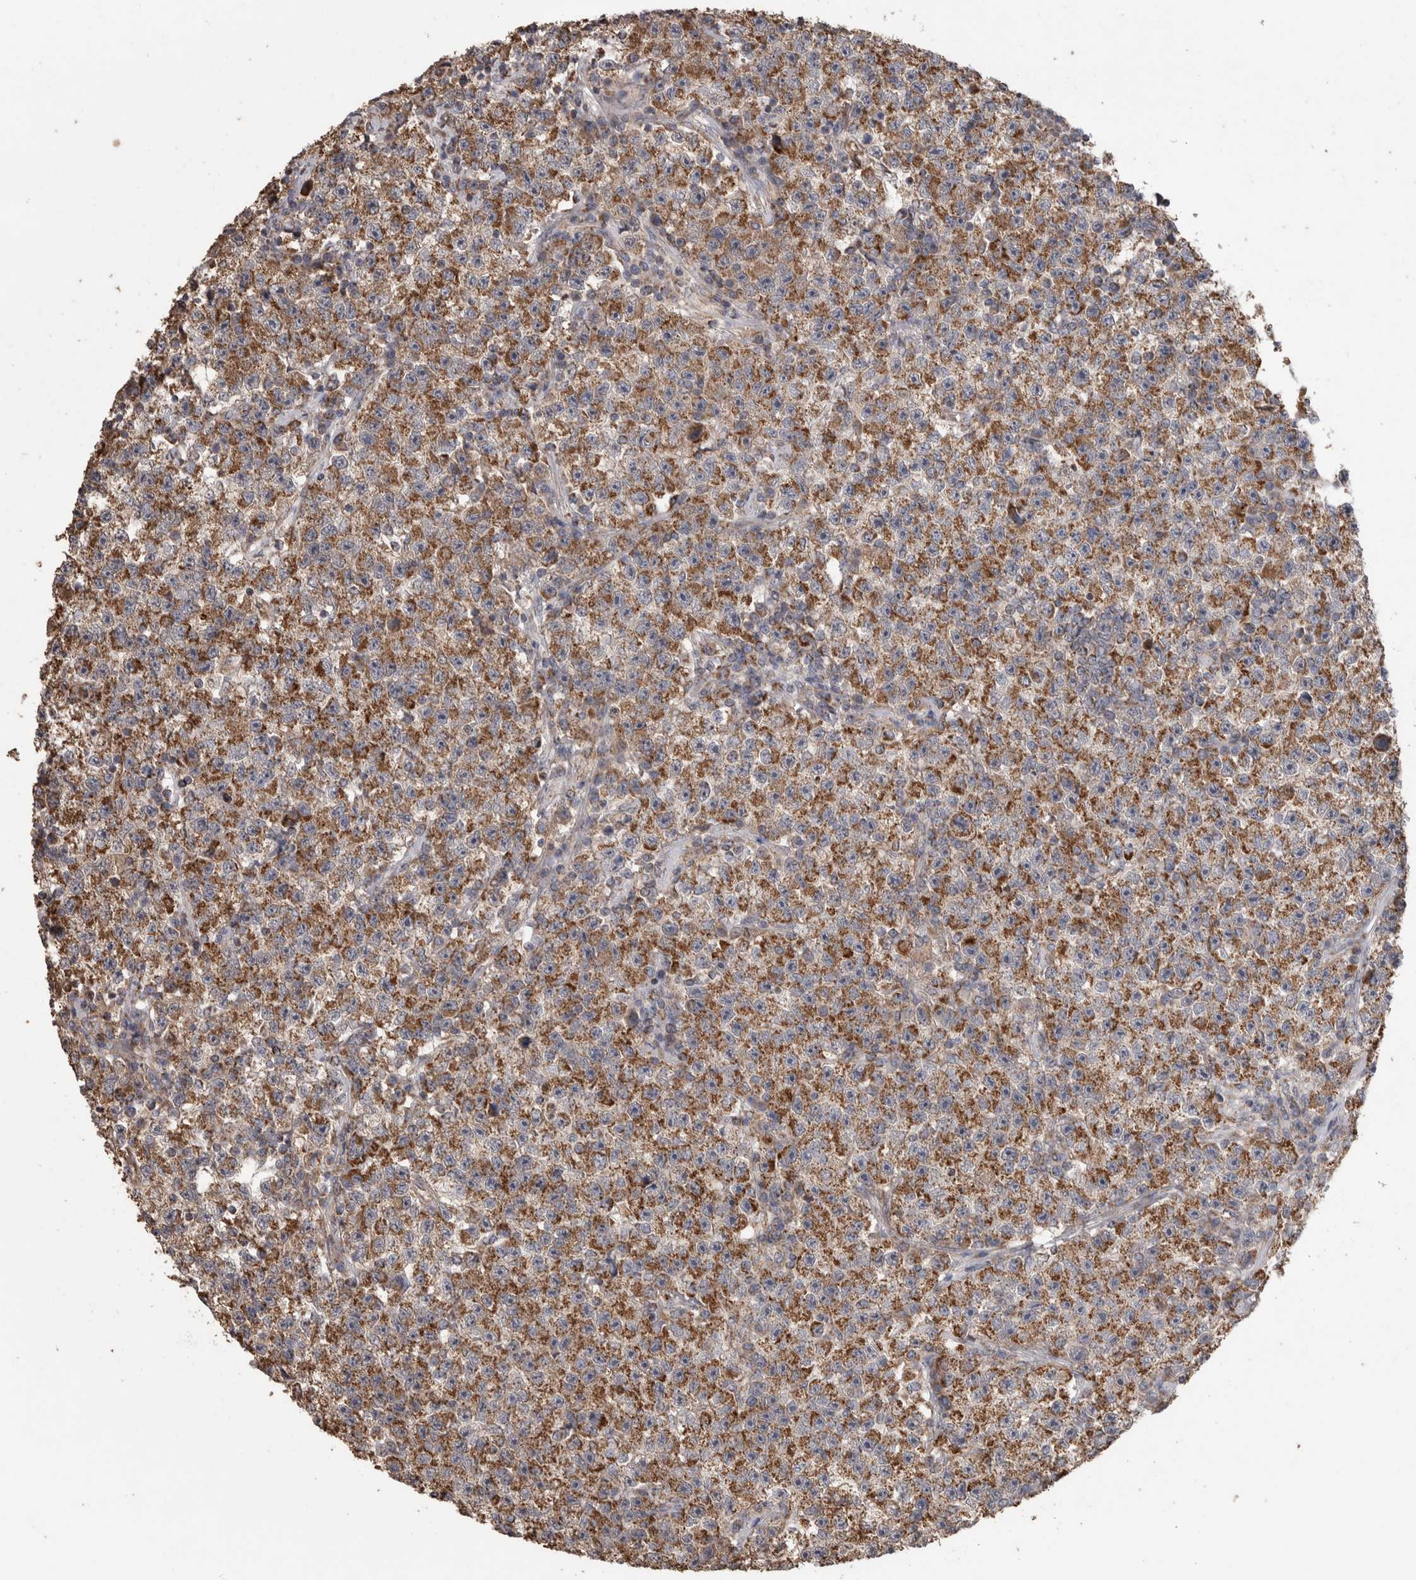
{"staining": {"intensity": "moderate", "quantity": ">75%", "location": "cytoplasmic/membranous"}, "tissue": "testis cancer", "cell_type": "Tumor cells", "image_type": "cancer", "snomed": [{"axis": "morphology", "description": "Seminoma, NOS"}, {"axis": "topography", "description": "Testis"}], "caption": "An image of human testis cancer (seminoma) stained for a protein shows moderate cytoplasmic/membranous brown staining in tumor cells. (IHC, brightfield microscopy, high magnification).", "gene": "SCO1", "patient": {"sex": "male", "age": 22}}